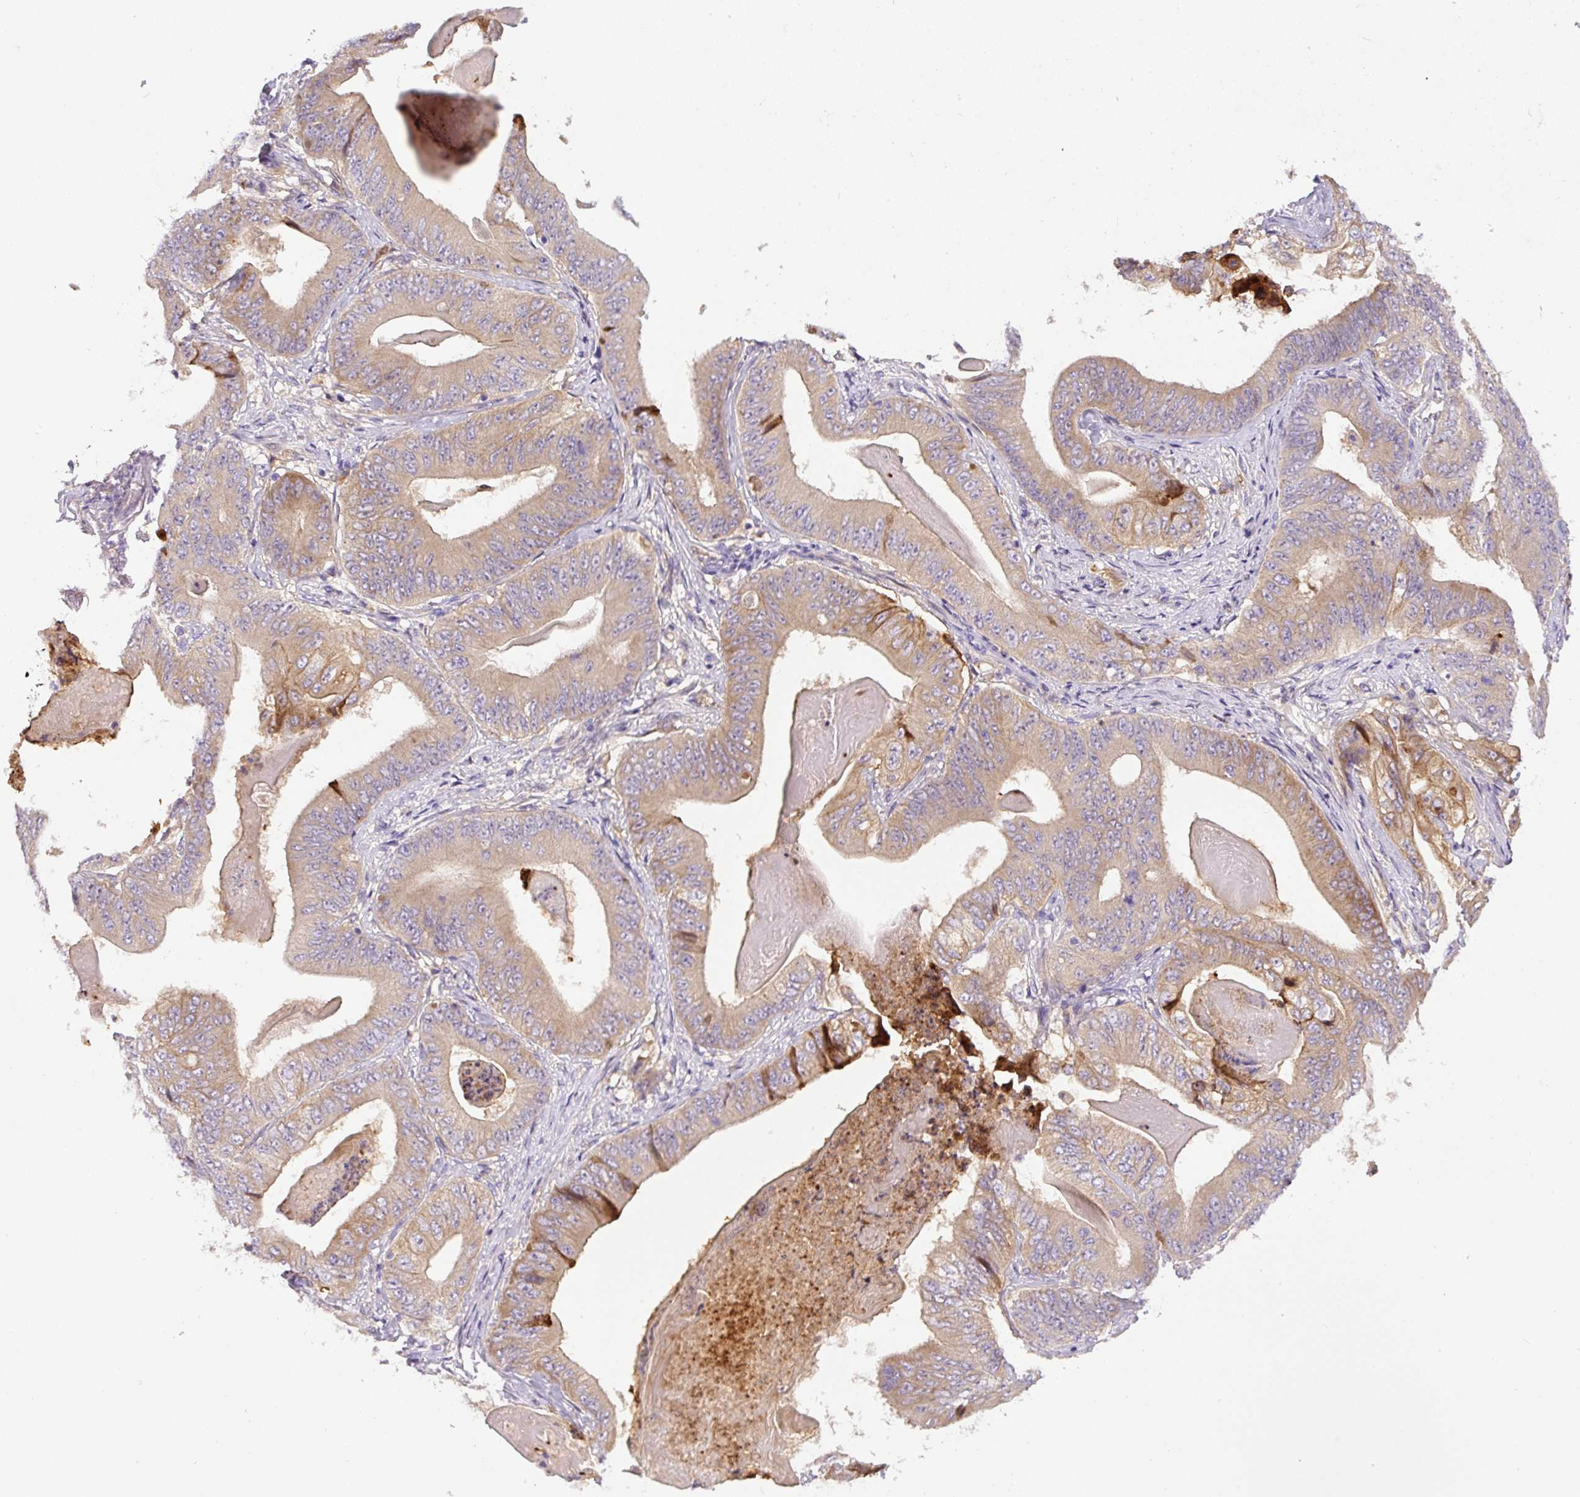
{"staining": {"intensity": "moderate", "quantity": ">75%", "location": "cytoplasmic/membranous"}, "tissue": "stomach cancer", "cell_type": "Tumor cells", "image_type": "cancer", "snomed": [{"axis": "morphology", "description": "Adenocarcinoma, NOS"}, {"axis": "topography", "description": "Stomach"}], "caption": "The histopathology image displays immunohistochemical staining of stomach cancer (adenocarcinoma). There is moderate cytoplasmic/membranous positivity is seen in about >75% of tumor cells.", "gene": "DAPK1", "patient": {"sex": "female", "age": 73}}